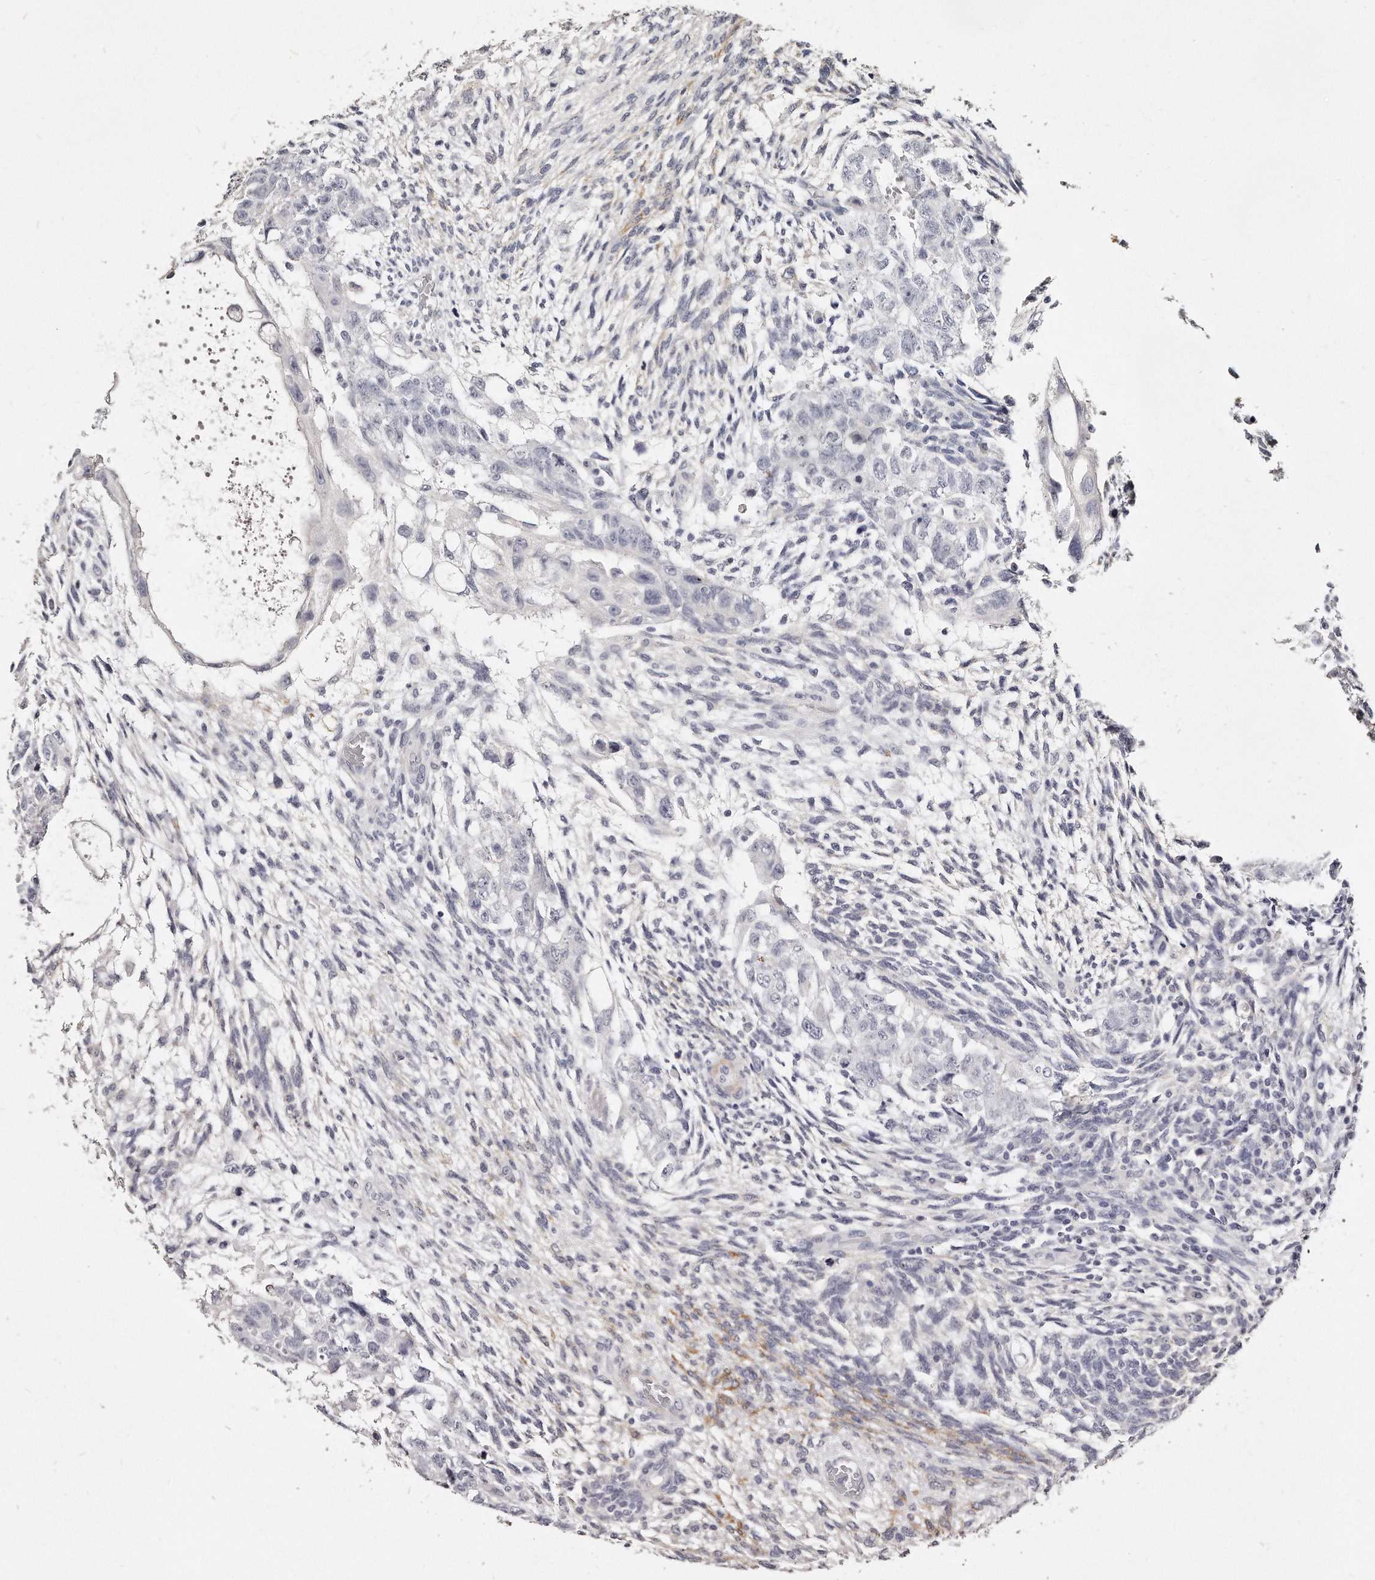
{"staining": {"intensity": "negative", "quantity": "none", "location": "none"}, "tissue": "testis cancer", "cell_type": "Tumor cells", "image_type": "cancer", "snomed": [{"axis": "morphology", "description": "Normal tissue, NOS"}, {"axis": "morphology", "description": "Carcinoma, Embryonal, NOS"}, {"axis": "topography", "description": "Testis"}], "caption": "Immunohistochemistry of human embryonal carcinoma (testis) displays no positivity in tumor cells.", "gene": "LMOD1", "patient": {"sex": "male", "age": 36}}